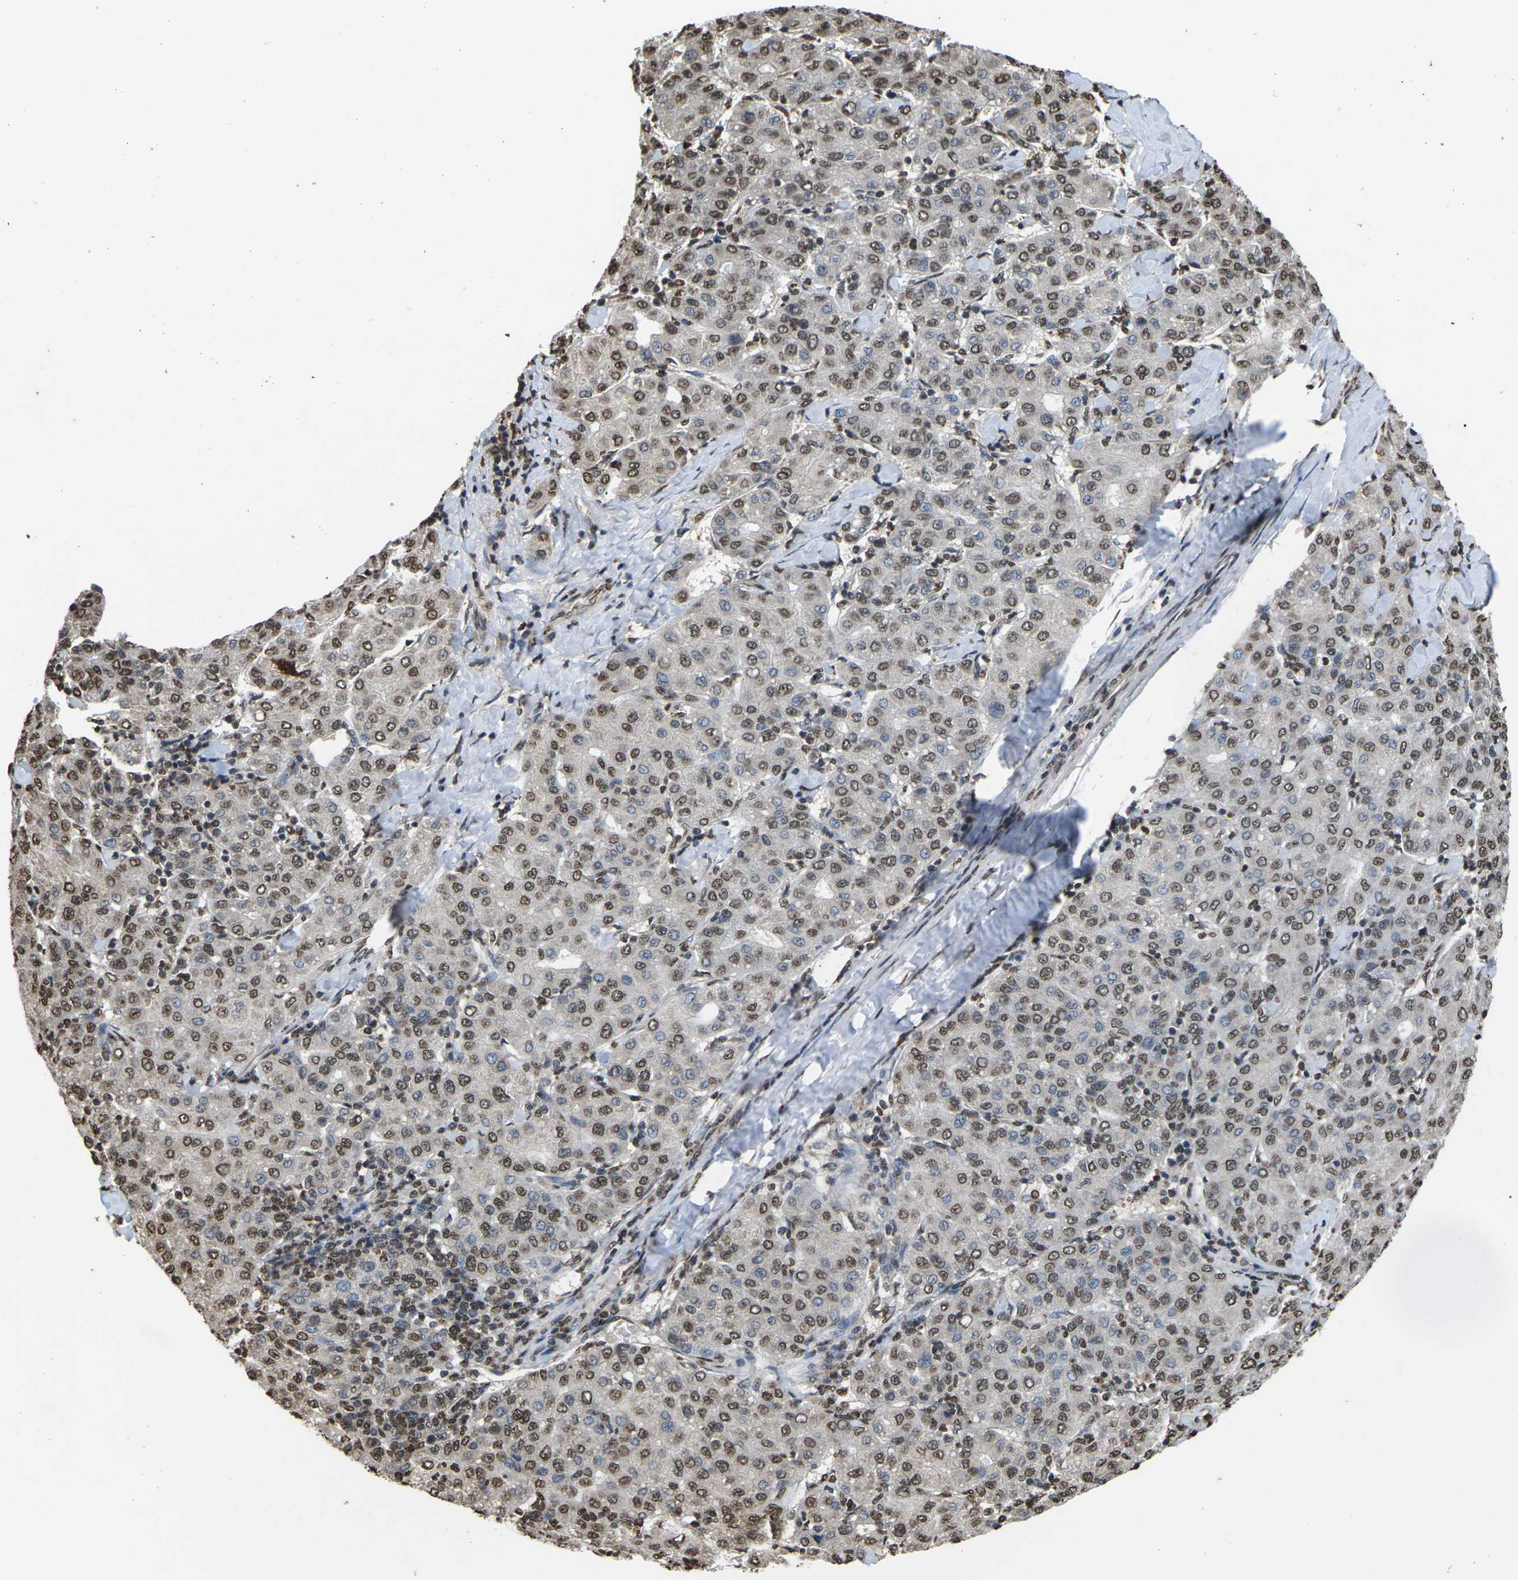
{"staining": {"intensity": "moderate", "quantity": ">75%", "location": "nuclear"}, "tissue": "liver cancer", "cell_type": "Tumor cells", "image_type": "cancer", "snomed": [{"axis": "morphology", "description": "Carcinoma, Hepatocellular, NOS"}, {"axis": "topography", "description": "Liver"}], "caption": "The micrograph shows immunohistochemical staining of hepatocellular carcinoma (liver). There is moderate nuclear positivity is seen in approximately >75% of tumor cells.", "gene": "EMSY", "patient": {"sex": "male", "age": 65}}